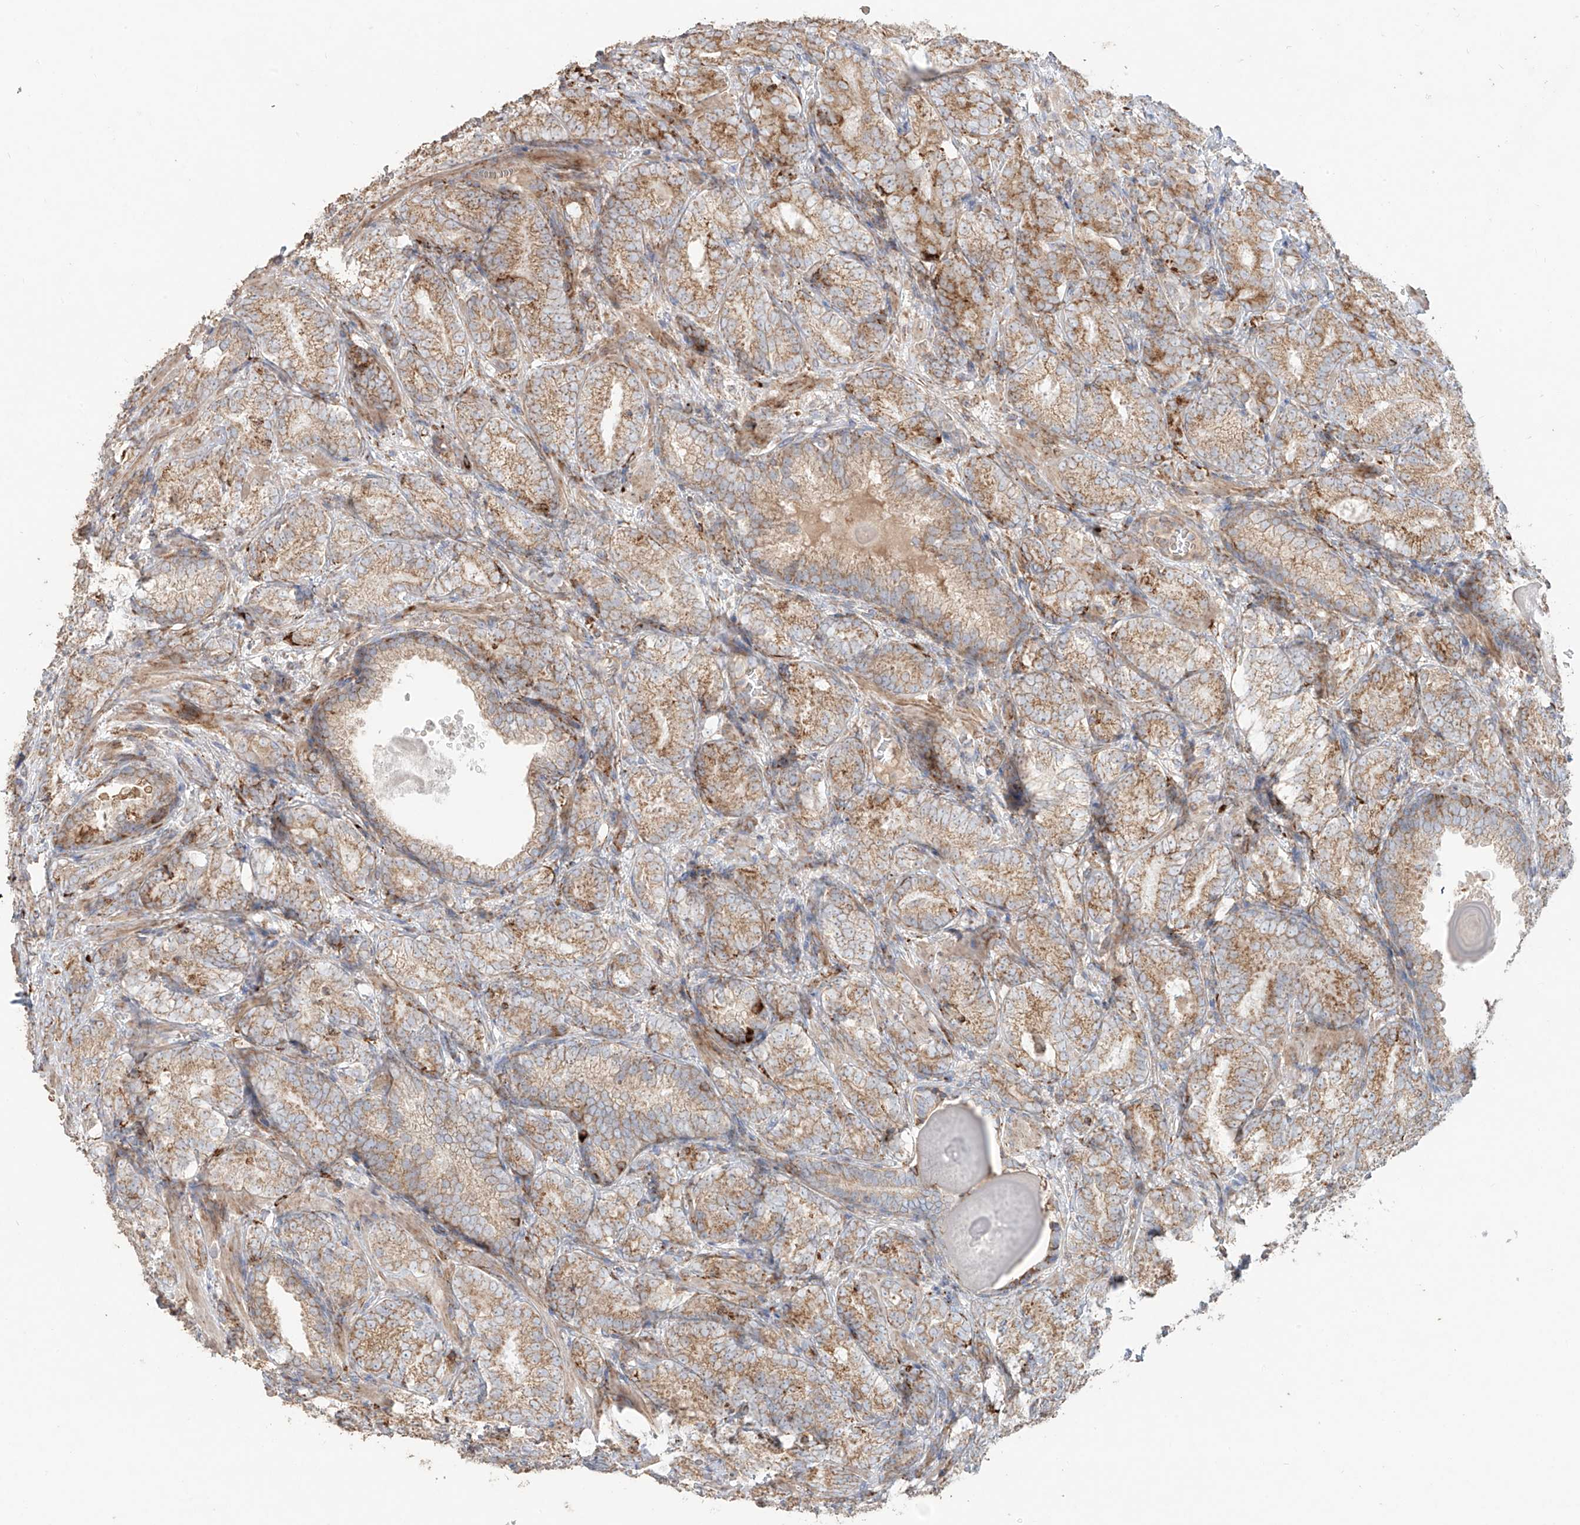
{"staining": {"intensity": "moderate", "quantity": ">75%", "location": "cytoplasmic/membranous"}, "tissue": "prostate cancer", "cell_type": "Tumor cells", "image_type": "cancer", "snomed": [{"axis": "morphology", "description": "Adenocarcinoma, High grade"}, {"axis": "topography", "description": "Prostate"}], "caption": "This is an image of immunohistochemistry (IHC) staining of prostate cancer (high-grade adenocarcinoma), which shows moderate positivity in the cytoplasmic/membranous of tumor cells.", "gene": "COLGALT2", "patient": {"sex": "male", "age": 66}}